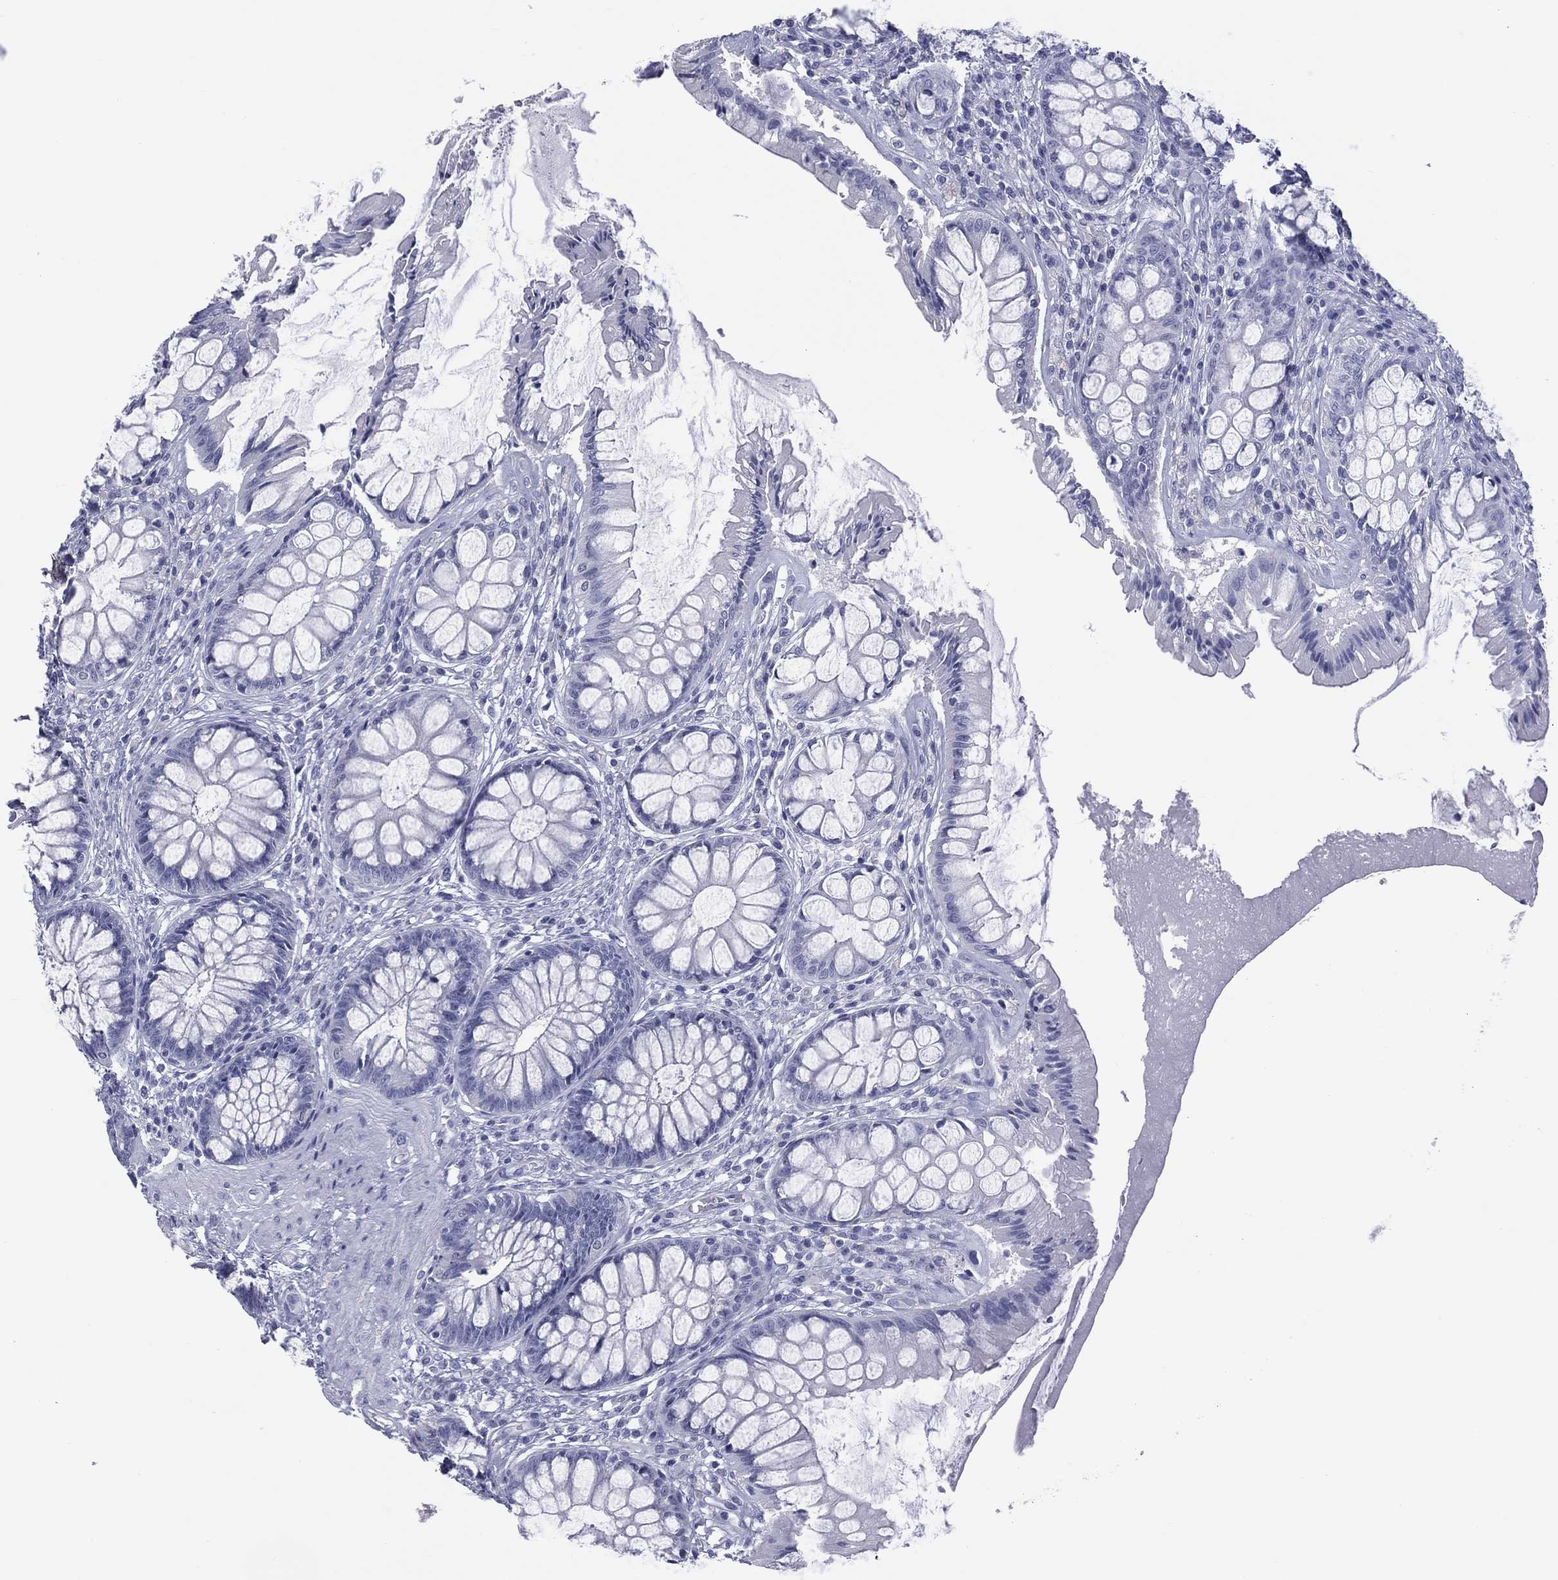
{"staining": {"intensity": "negative", "quantity": "none", "location": "none"}, "tissue": "rectum", "cell_type": "Glandular cells", "image_type": "normal", "snomed": [{"axis": "morphology", "description": "Normal tissue, NOS"}, {"axis": "topography", "description": "Rectum"}], "caption": "Glandular cells show no significant protein expression in unremarkable rectum. (Immunohistochemistry (ihc), brightfield microscopy, high magnification).", "gene": "MLN", "patient": {"sex": "female", "age": 58}}